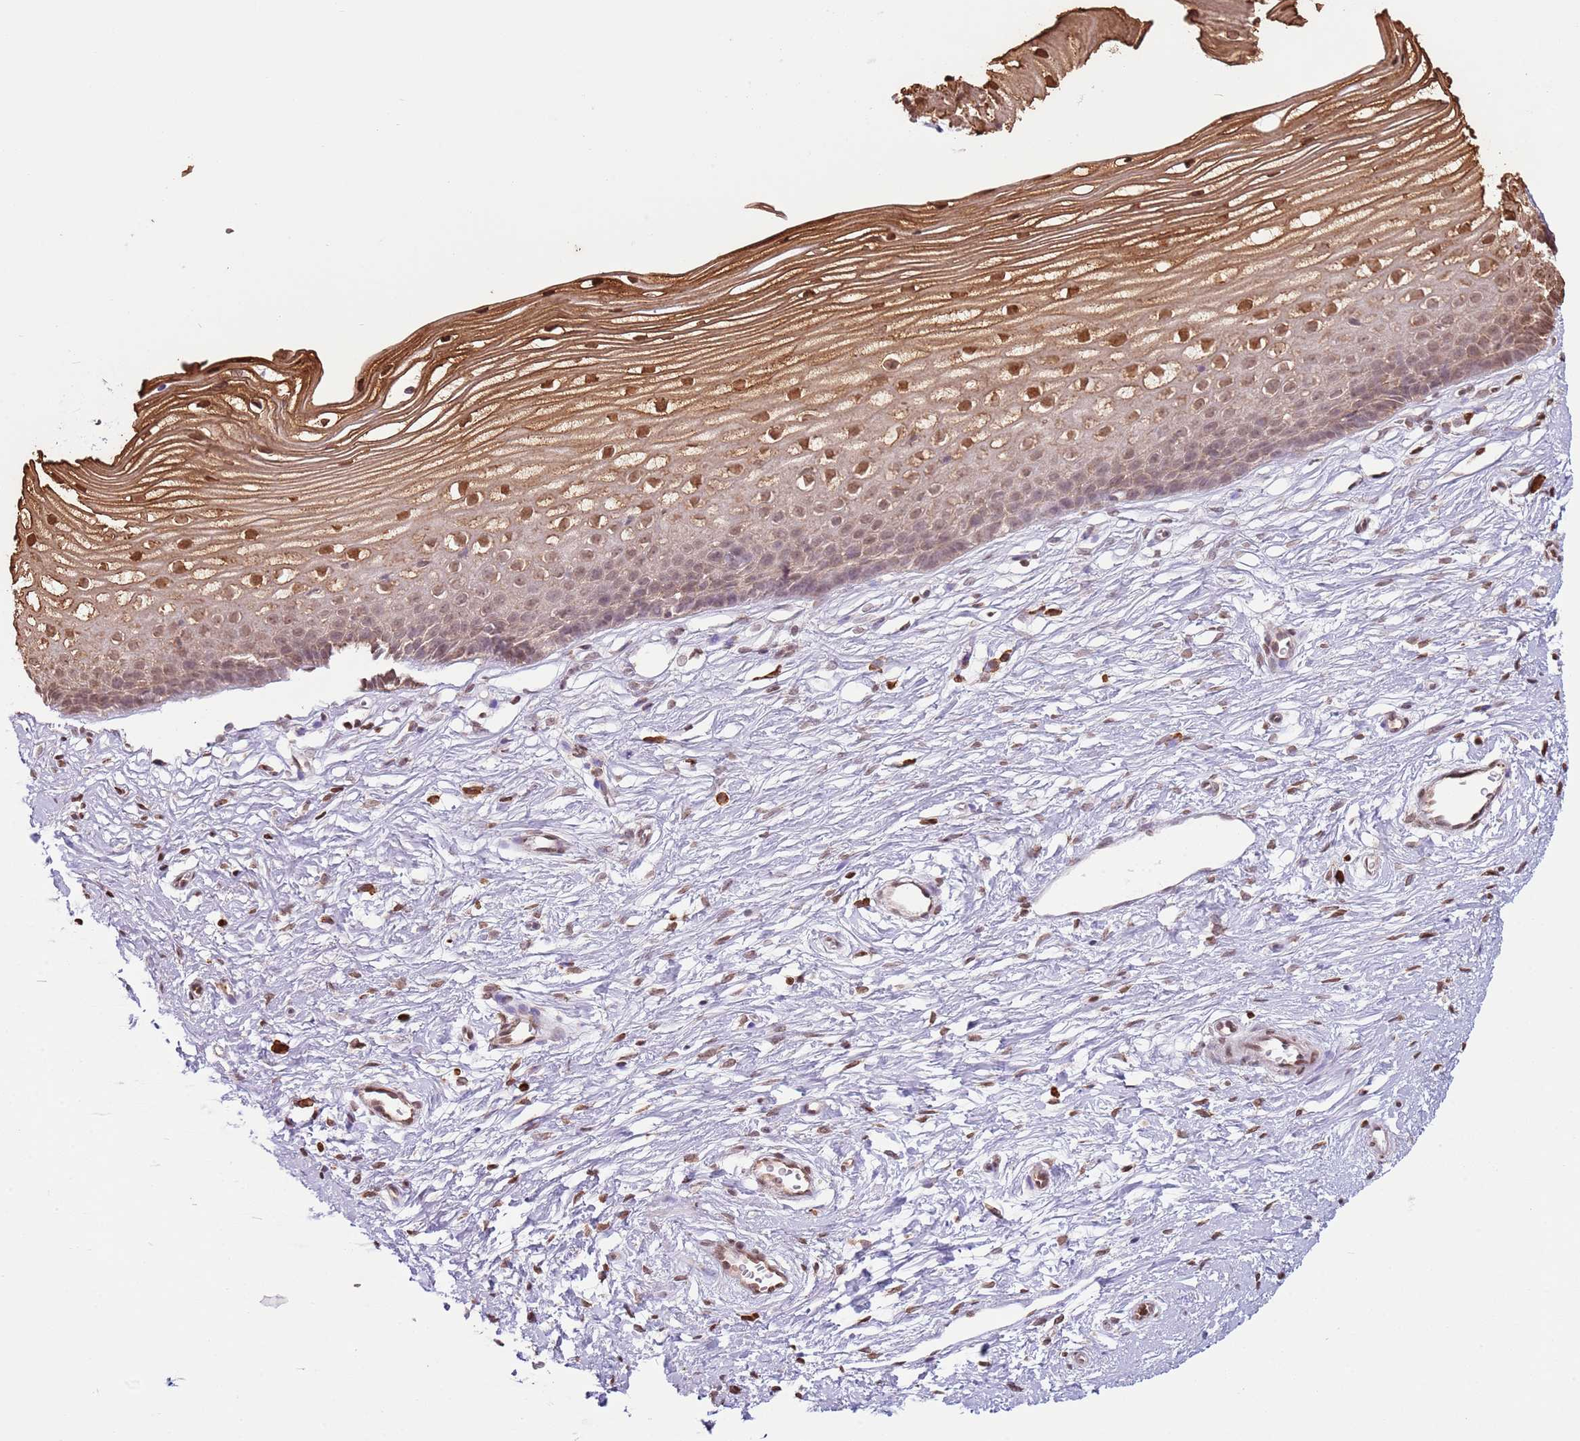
{"staining": {"intensity": "moderate", "quantity": ">75%", "location": "cytoplasmic/membranous,nuclear"}, "tissue": "cervix", "cell_type": "Glandular cells", "image_type": "normal", "snomed": [{"axis": "morphology", "description": "Normal tissue, NOS"}, {"axis": "topography", "description": "Cervix"}], "caption": "Immunohistochemistry staining of normal cervix, which demonstrates medium levels of moderate cytoplasmic/membranous,nuclear positivity in about >75% of glandular cells indicating moderate cytoplasmic/membranous,nuclear protein staining. The staining was performed using DAB (brown) for protein detection and nuclei were counterstained in hematoxylin (blue).", "gene": "SCAF1", "patient": {"sex": "female", "age": 40}}